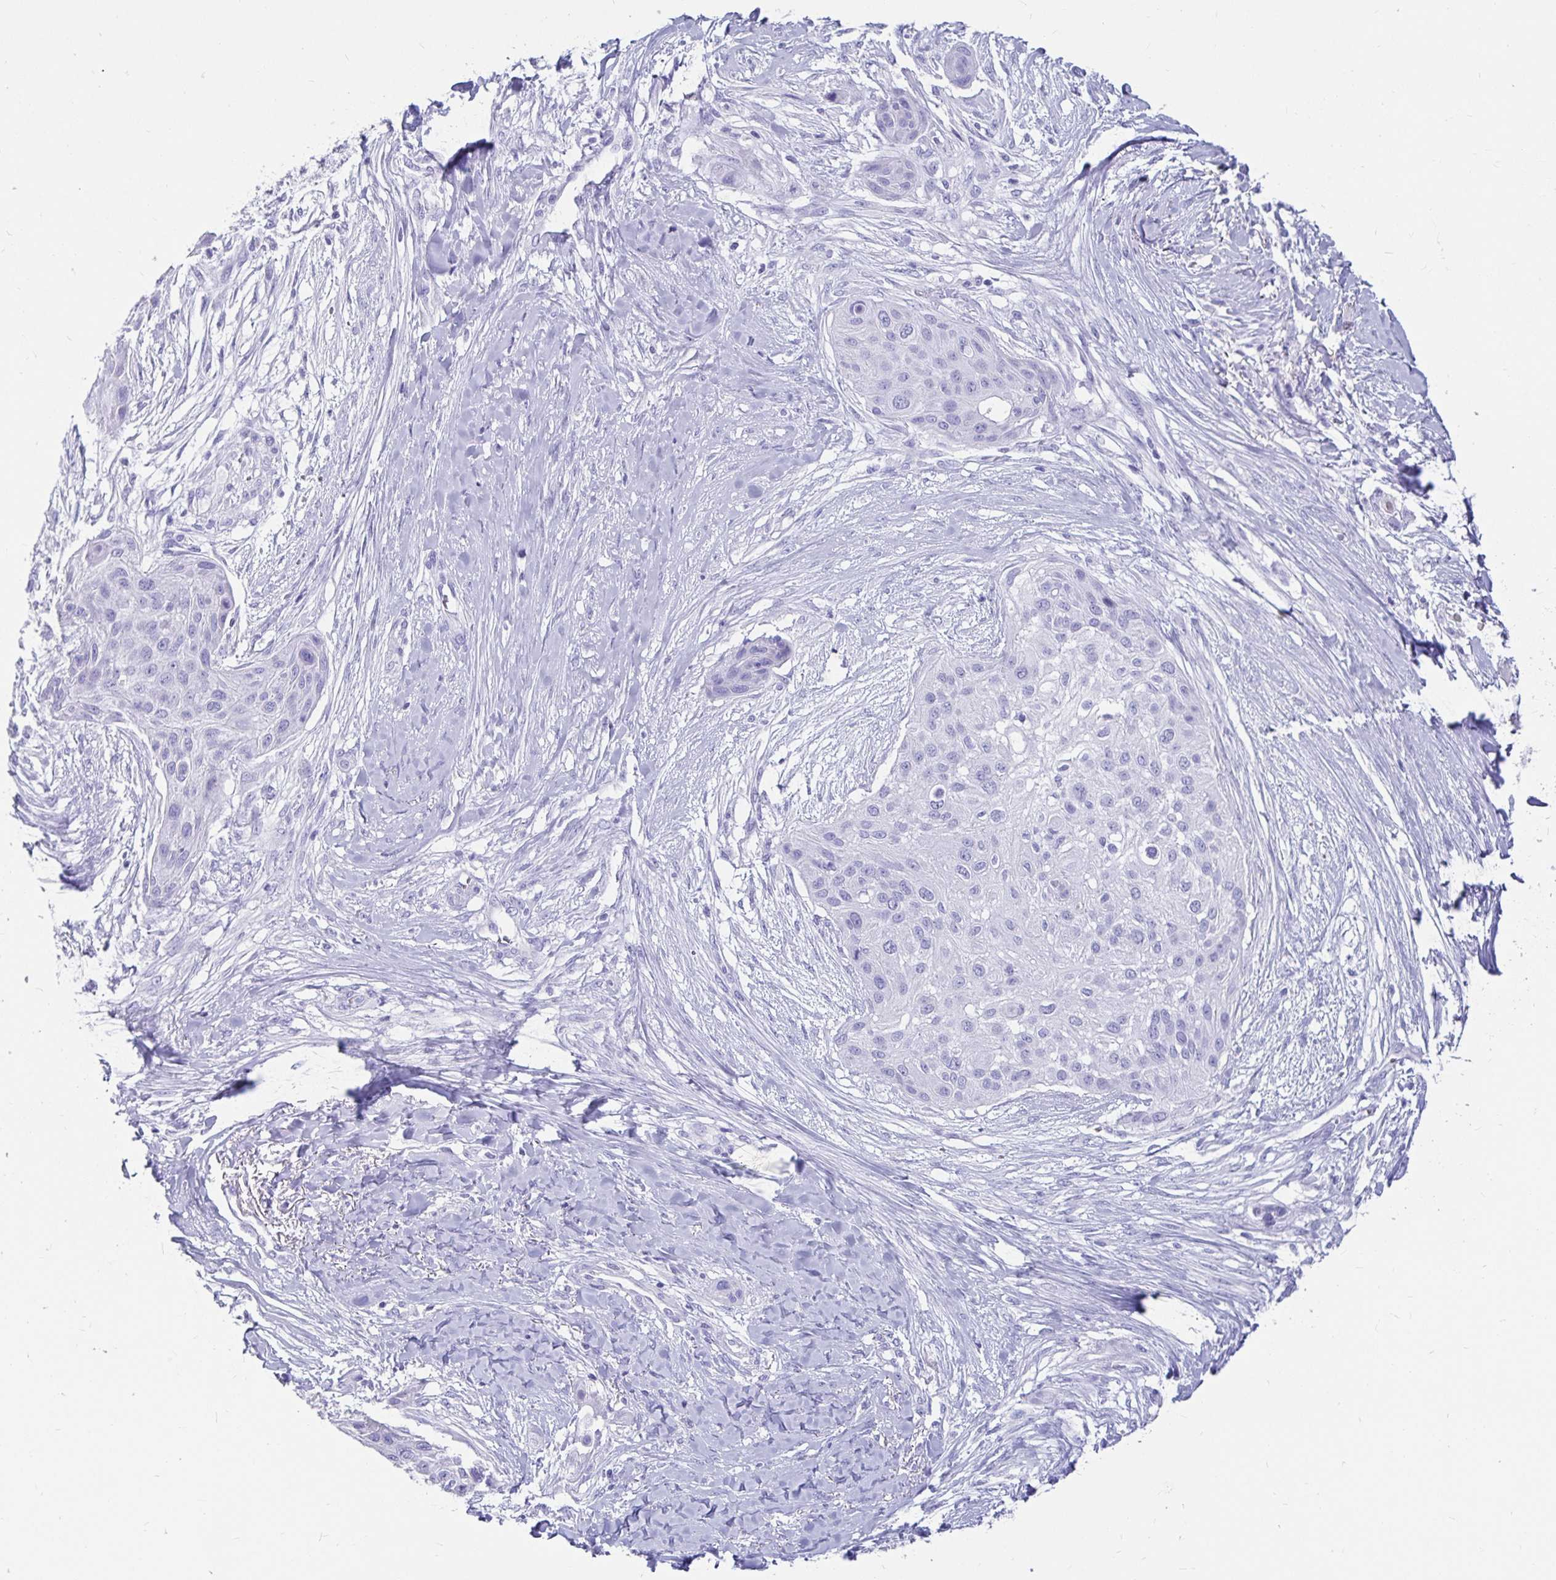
{"staining": {"intensity": "negative", "quantity": "none", "location": "none"}, "tissue": "skin cancer", "cell_type": "Tumor cells", "image_type": "cancer", "snomed": [{"axis": "morphology", "description": "Squamous cell carcinoma, NOS"}, {"axis": "topography", "description": "Skin"}], "caption": "This is a photomicrograph of immunohistochemistry (IHC) staining of skin cancer, which shows no expression in tumor cells.", "gene": "ZPBP2", "patient": {"sex": "female", "age": 87}}